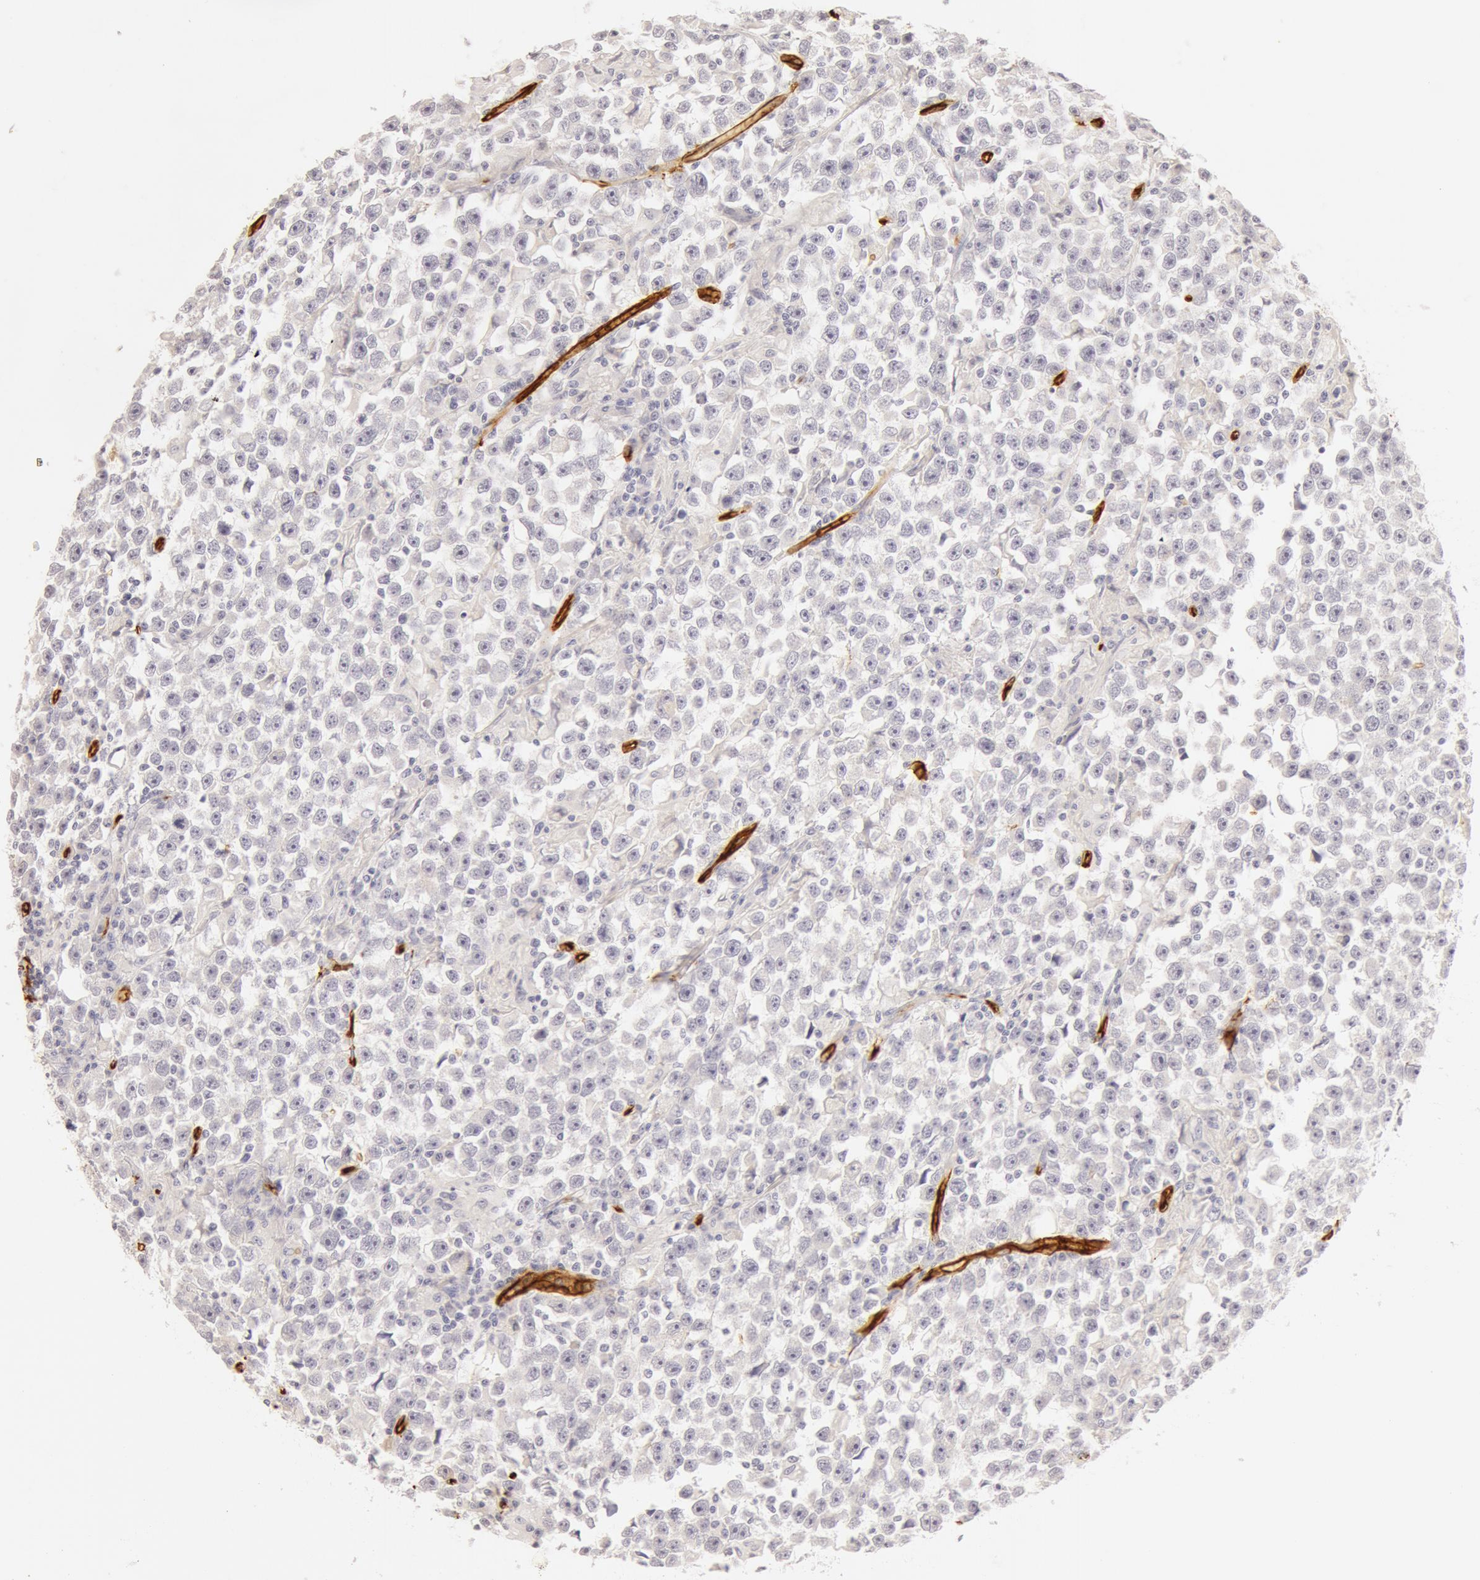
{"staining": {"intensity": "negative", "quantity": "none", "location": "none"}, "tissue": "testis cancer", "cell_type": "Tumor cells", "image_type": "cancer", "snomed": [{"axis": "morphology", "description": "Seminoma, NOS"}, {"axis": "topography", "description": "Testis"}], "caption": "IHC photomicrograph of neoplastic tissue: human testis seminoma stained with DAB (3,3'-diaminobenzidine) demonstrates no significant protein staining in tumor cells.", "gene": "AQP1", "patient": {"sex": "male", "age": 33}}